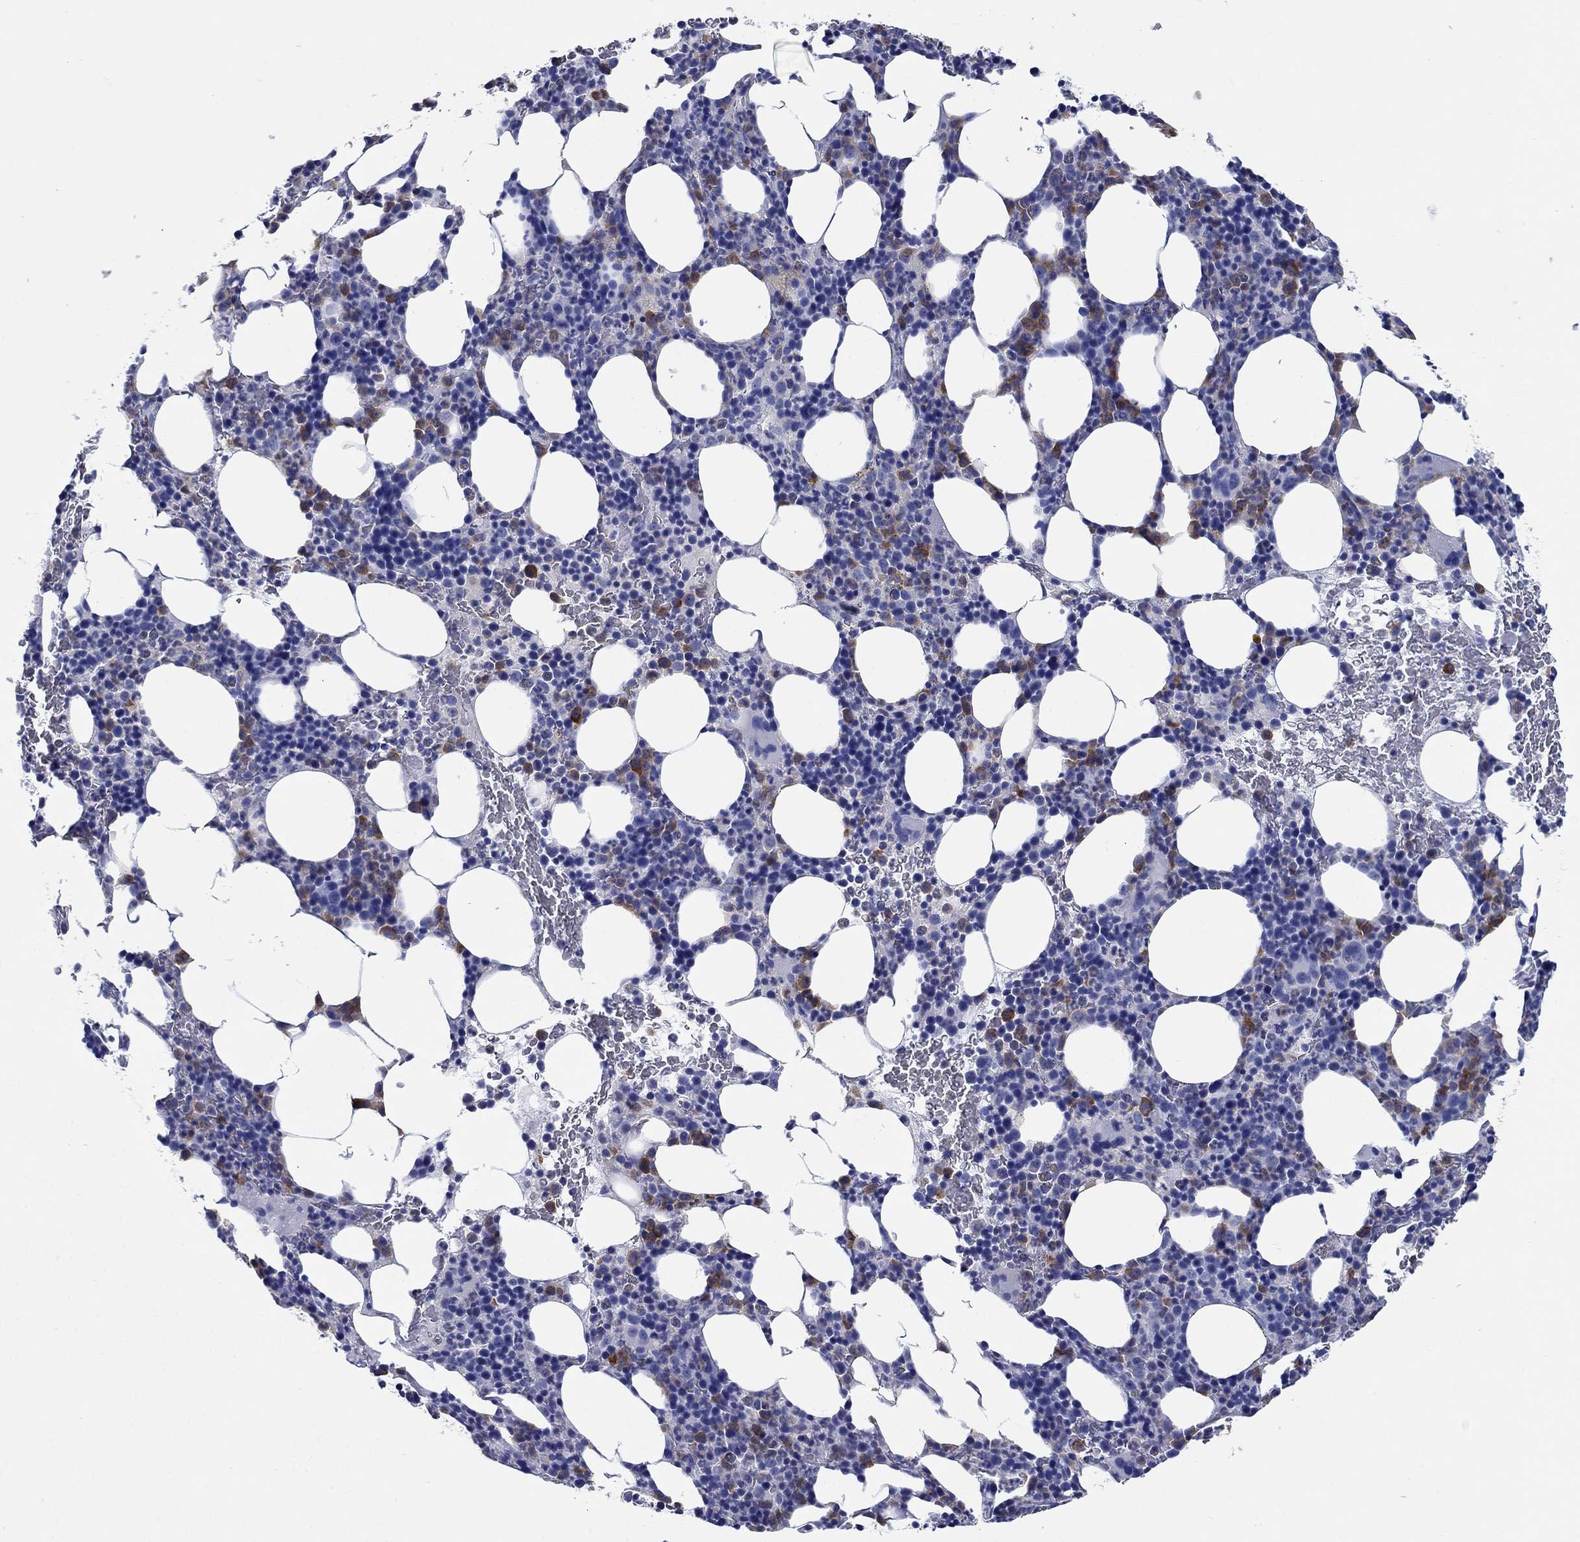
{"staining": {"intensity": "strong", "quantity": "<25%", "location": "cytoplasmic/membranous"}, "tissue": "bone marrow", "cell_type": "Hematopoietic cells", "image_type": "normal", "snomed": [{"axis": "morphology", "description": "Normal tissue, NOS"}, {"axis": "topography", "description": "Bone marrow"}], "caption": "Immunohistochemistry (IHC) of unremarkable bone marrow exhibits medium levels of strong cytoplasmic/membranous expression in approximately <25% of hematopoietic cells. (brown staining indicates protein expression, while blue staining denotes nuclei).", "gene": "ENSG00000251537", "patient": {"sex": "male", "age": 72}}